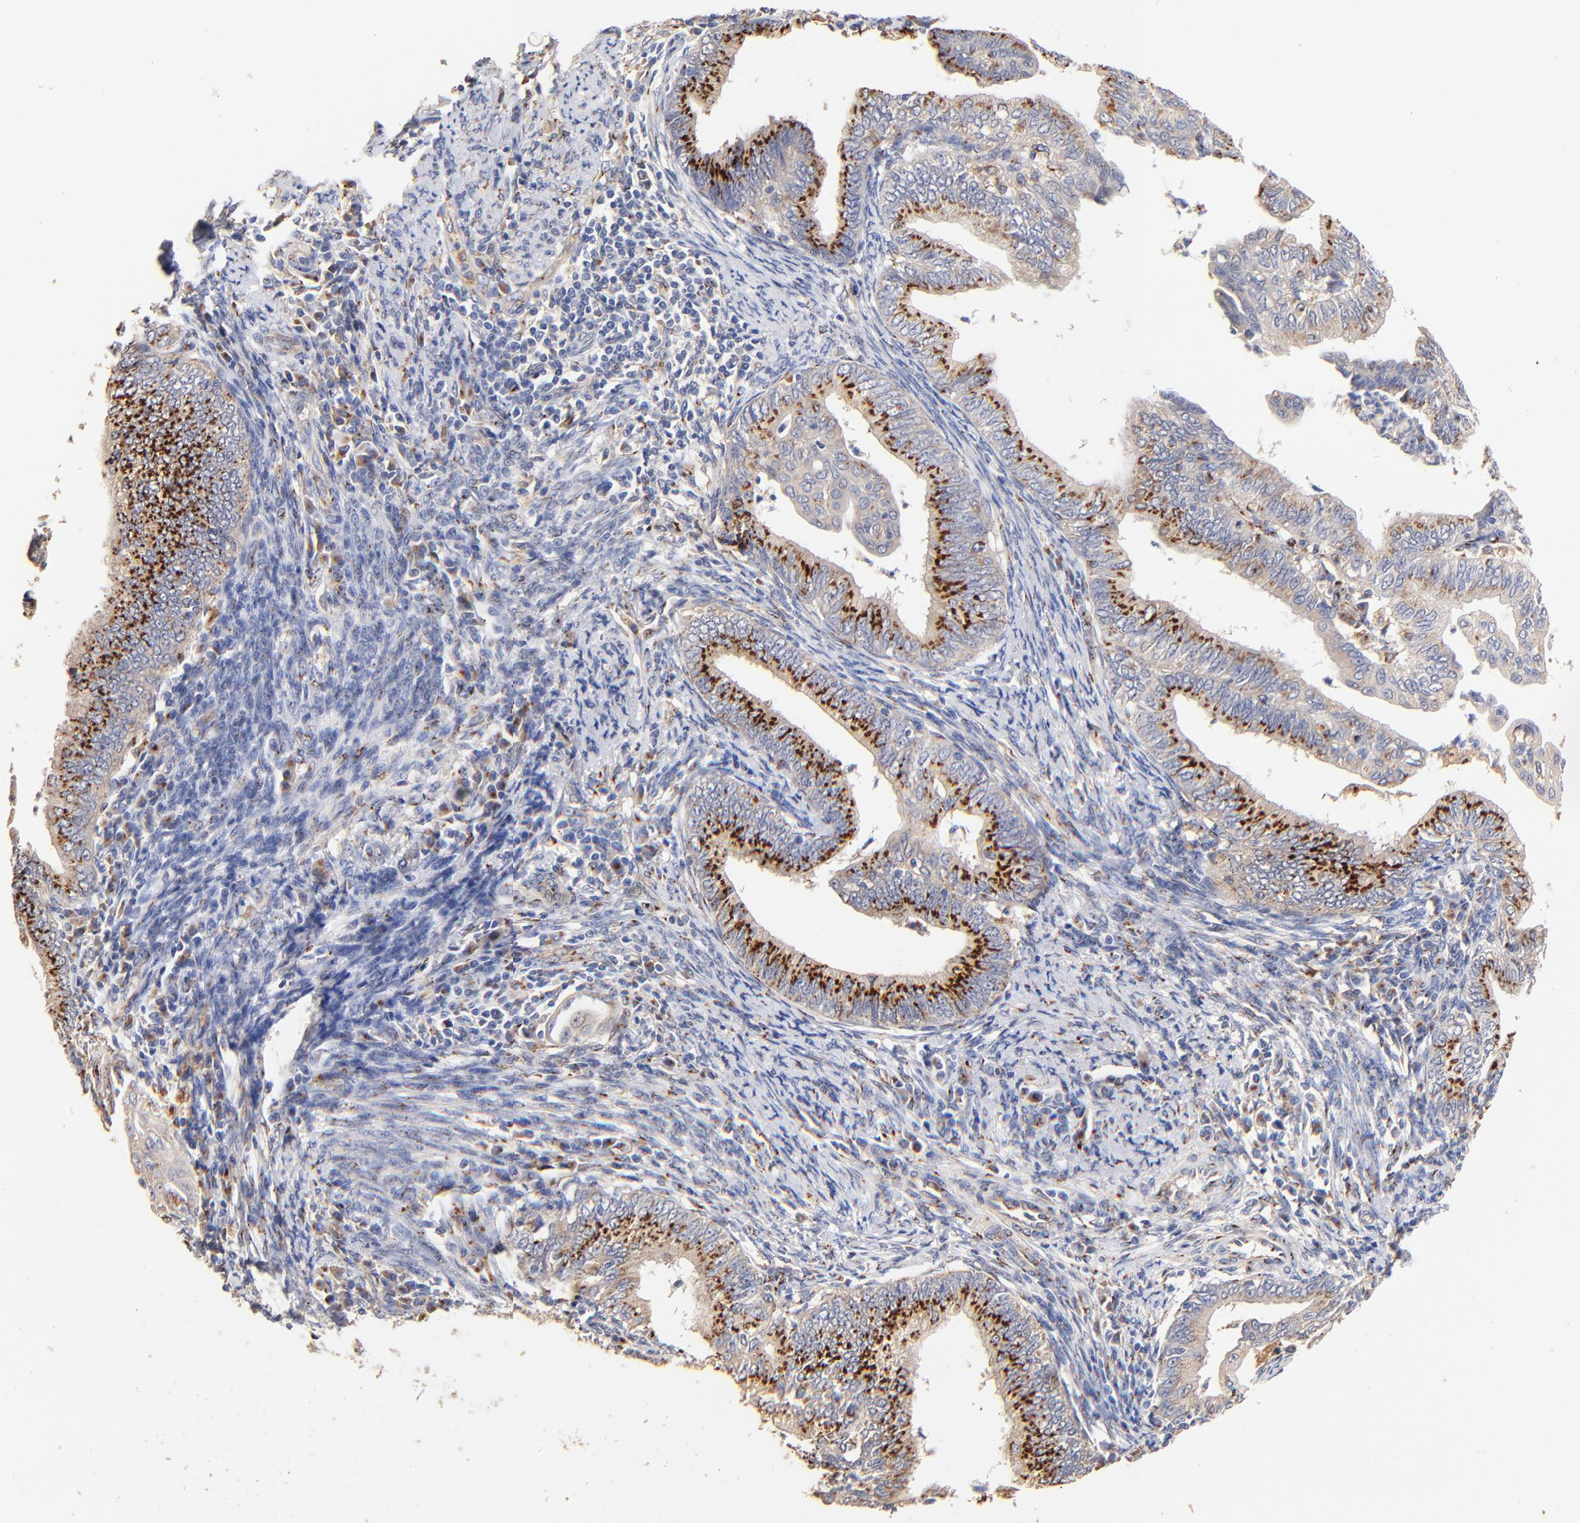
{"staining": {"intensity": "moderate", "quantity": ">75%", "location": "cytoplasmic/membranous"}, "tissue": "endometrial cancer", "cell_type": "Tumor cells", "image_type": "cancer", "snomed": [{"axis": "morphology", "description": "Adenocarcinoma, NOS"}, {"axis": "topography", "description": "Endometrium"}], "caption": "The photomicrograph reveals immunohistochemical staining of endometrial cancer. There is moderate cytoplasmic/membranous positivity is present in about >75% of tumor cells.", "gene": "FMNL3", "patient": {"sex": "female", "age": 66}}